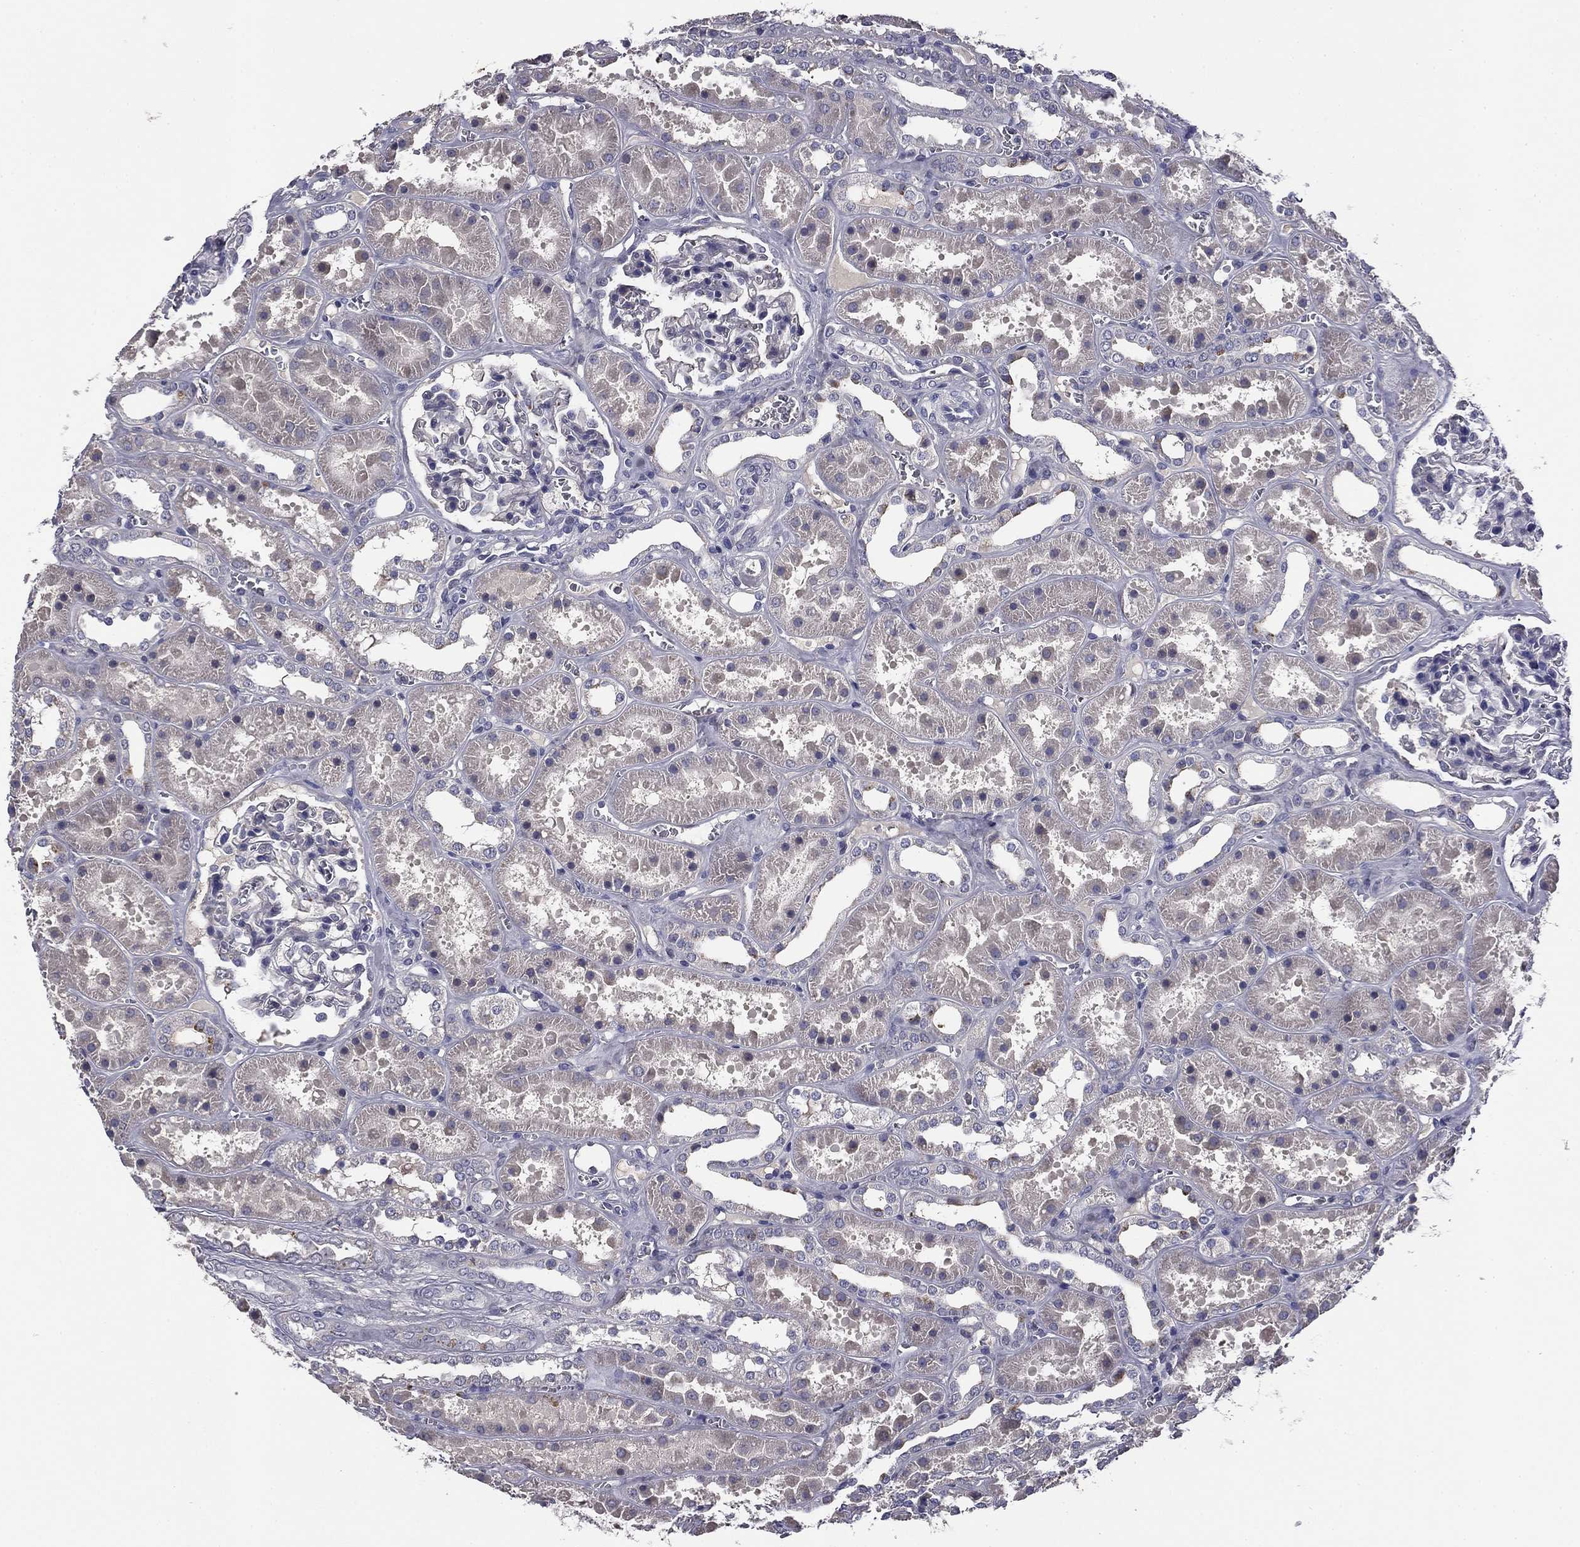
{"staining": {"intensity": "negative", "quantity": "none", "location": "none"}, "tissue": "kidney", "cell_type": "Cells in glomeruli", "image_type": "normal", "snomed": [{"axis": "morphology", "description": "Normal tissue, NOS"}, {"axis": "topography", "description": "Kidney"}], "caption": "DAB (3,3'-diaminobenzidine) immunohistochemical staining of unremarkable kidney shows no significant staining in cells in glomeruli.", "gene": "COL2A1", "patient": {"sex": "female", "age": 41}}